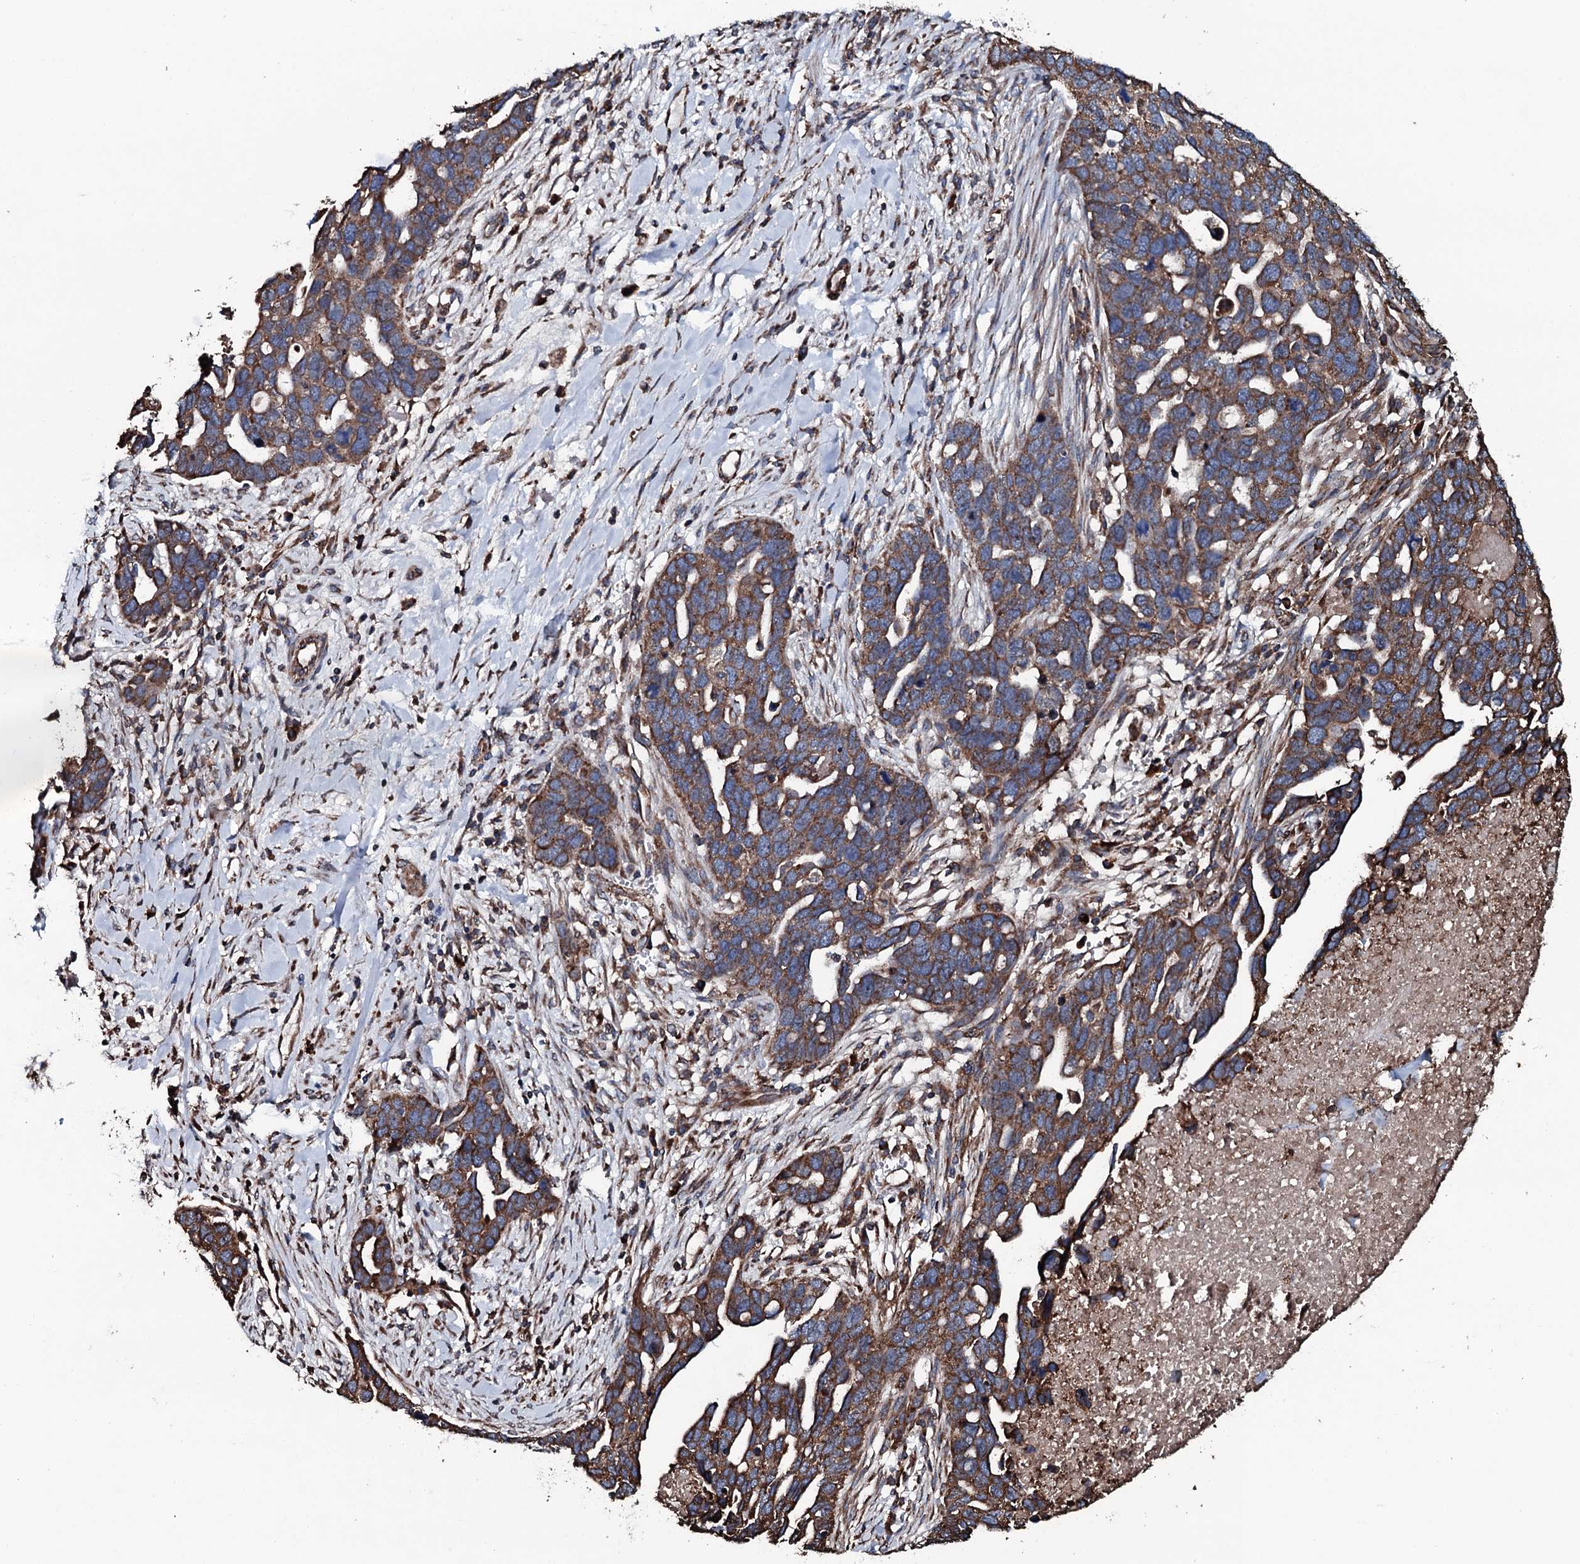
{"staining": {"intensity": "moderate", "quantity": ">75%", "location": "cytoplasmic/membranous"}, "tissue": "ovarian cancer", "cell_type": "Tumor cells", "image_type": "cancer", "snomed": [{"axis": "morphology", "description": "Cystadenocarcinoma, serous, NOS"}, {"axis": "topography", "description": "Ovary"}], "caption": "Immunohistochemistry histopathology image of human serous cystadenocarcinoma (ovarian) stained for a protein (brown), which reveals medium levels of moderate cytoplasmic/membranous expression in about >75% of tumor cells.", "gene": "RAB12", "patient": {"sex": "female", "age": 54}}